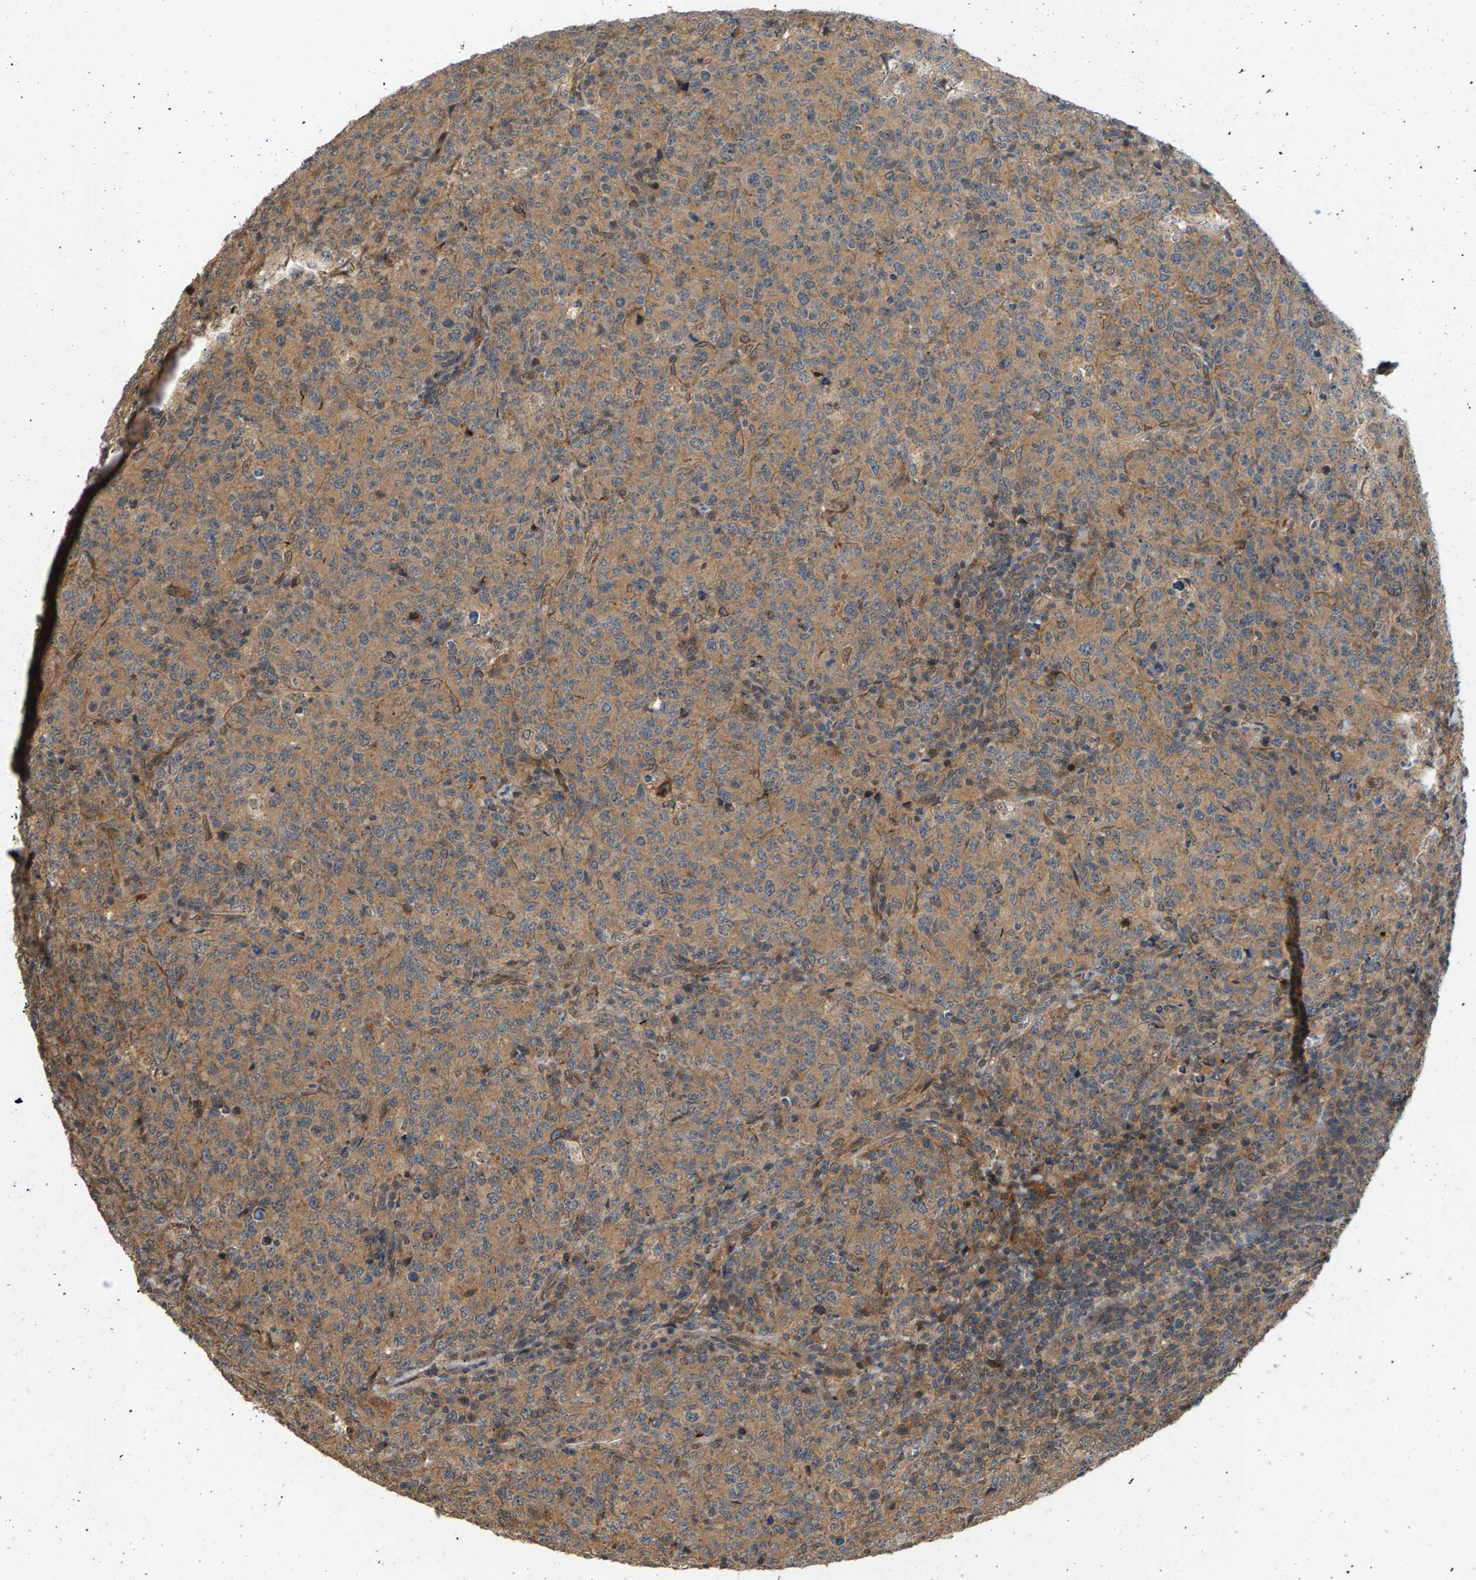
{"staining": {"intensity": "moderate", "quantity": ">75%", "location": "cytoplasmic/membranous"}, "tissue": "lymphoma", "cell_type": "Tumor cells", "image_type": "cancer", "snomed": [{"axis": "morphology", "description": "Malignant lymphoma, non-Hodgkin's type, High grade"}, {"axis": "topography", "description": "Tonsil"}], "caption": "Immunohistochemistry (IHC) image of neoplastic tissue: lymphoma stained using IHC demonstrates medium levels of moderate protein expression localized specifically in the cytoplasmic/membranous of tumor cells, appearing as a cytoplasmic/membranous brown color.", "gene": "MAP2K5", "patient": {"sex": "female", "age": 36}}